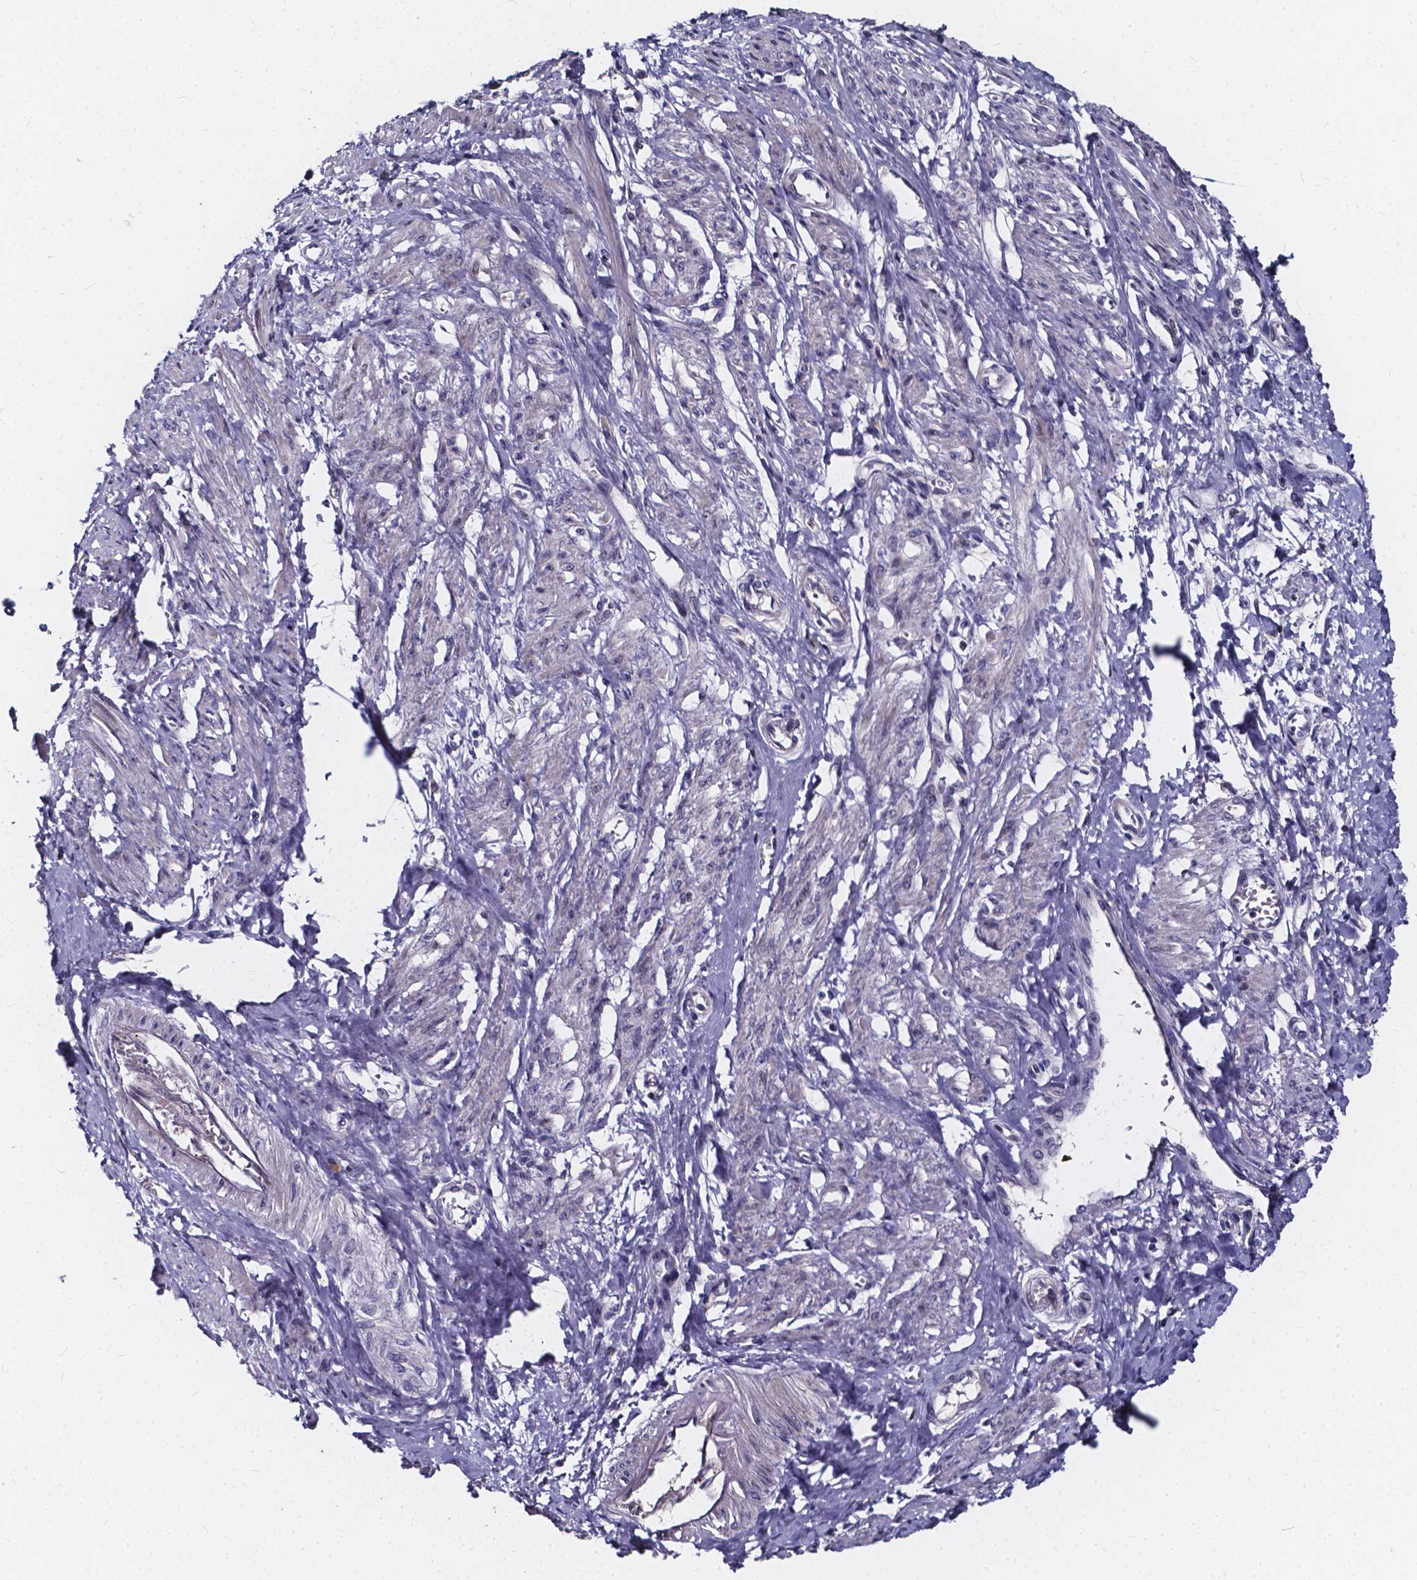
{"staining": {"intensity": "negative", "quantity": "none", "location": "none"}, "tissue": "smooth muscle", "cell_type": "Smooth muscle cells", "image_type": "normal", "snomed": [{"axis": "morphology", "description": "Normal tissue, NOS"}, {"axis": "topography", "description": "Smooth muscle"}, {"axis": "topography", "description": "Uterus"}], "caption": "The immunohistochemistry (IHC) histopathology image has no significant staining in smooth muscle cells of smooth muscle. (IHC, brightfield microscopy, high magnification).", "gene": "SOWAHA", "patient": {"sex": "female", "age": 39}}